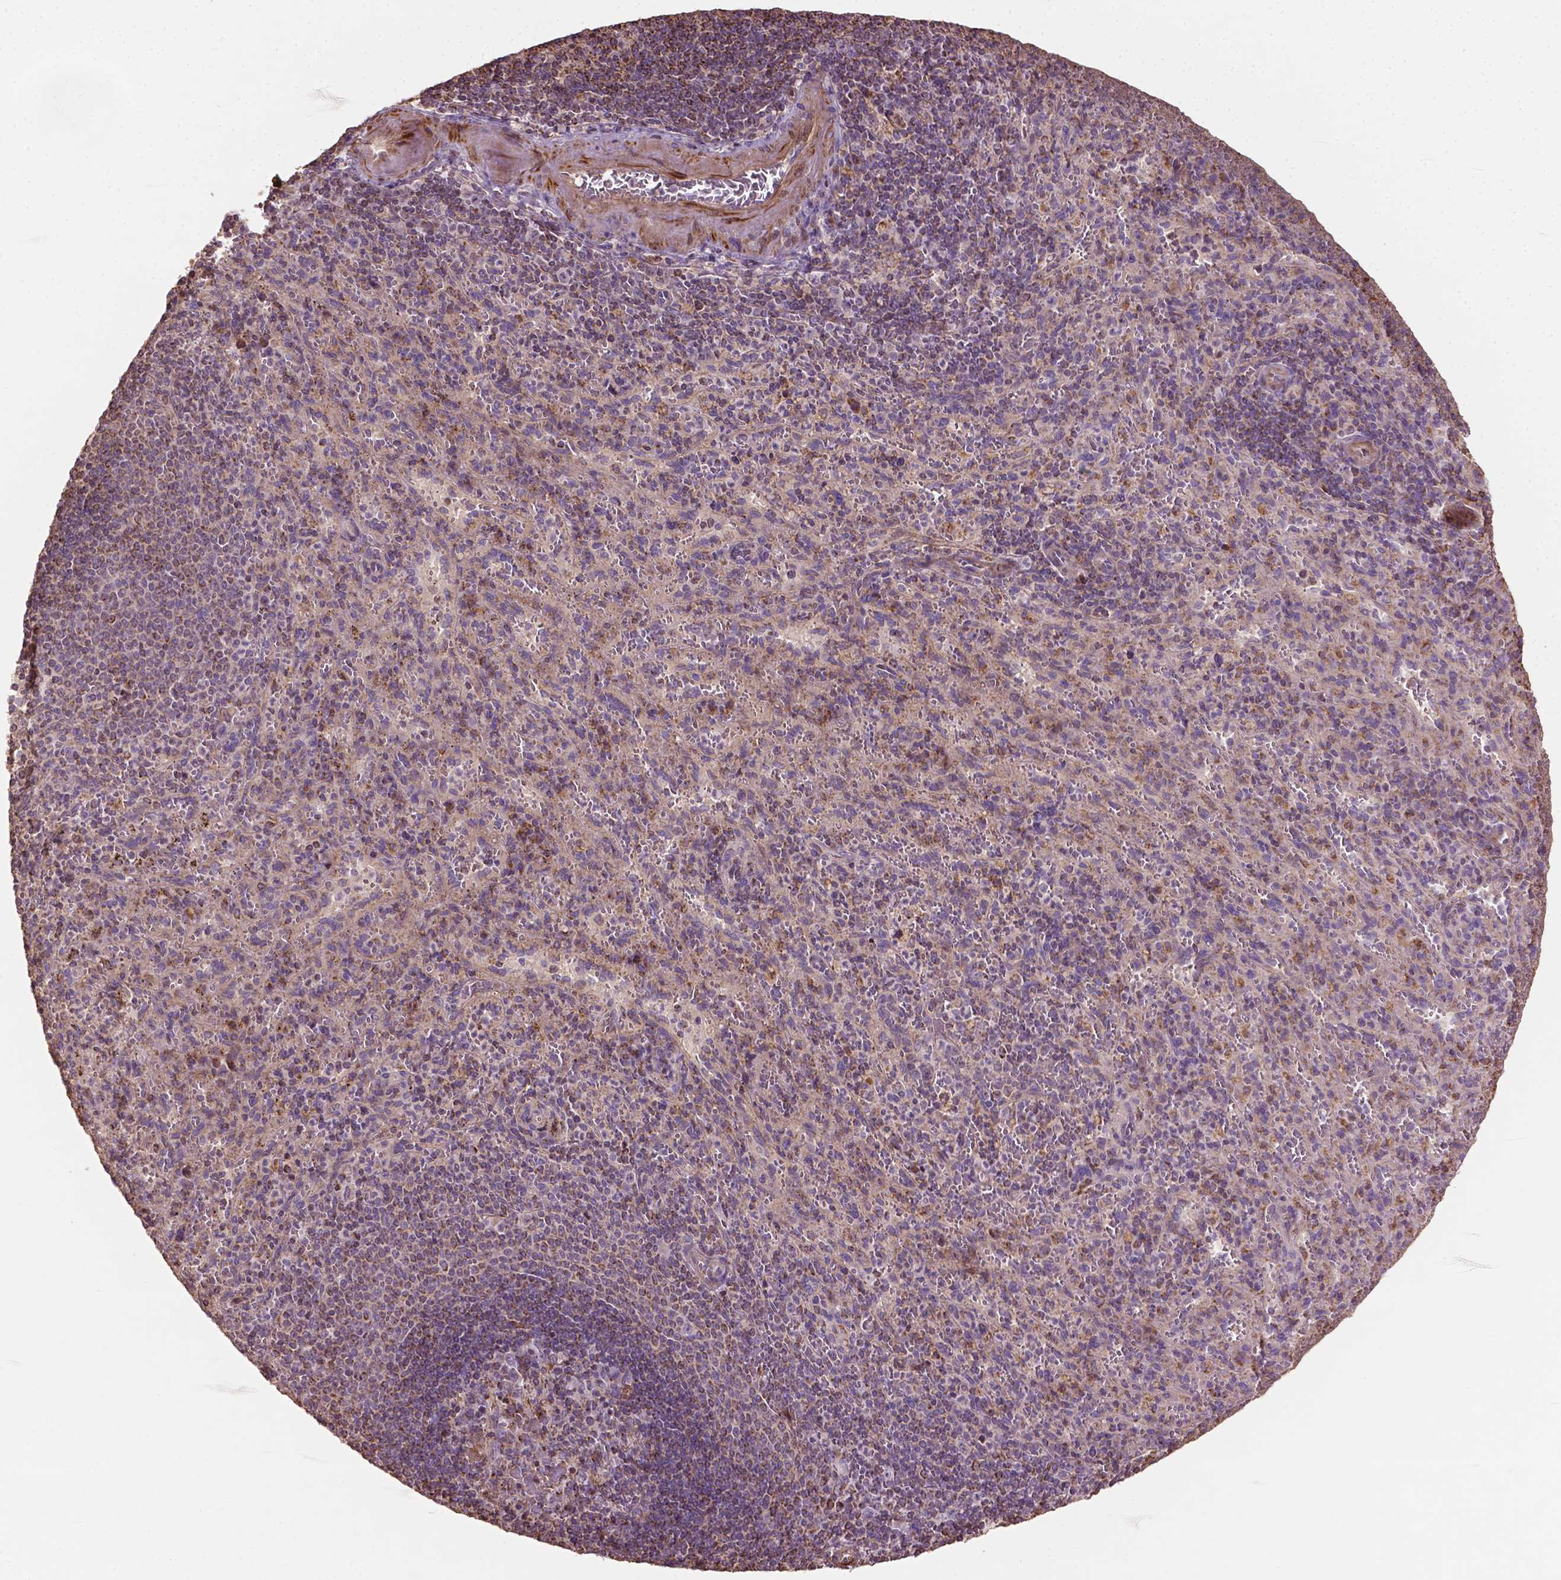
{"staining": {"intensity": "negative", "quantity": "none", "location": "none"}, "tissue": "spleen", "cell_type": "Cells in red pulp", "image_type": "normal", "snomed": [{"axis": "morphology", "description": "Normal tissue, NOS"}, {"axis": "topography", "description": "Spleen"}], "caption": "This is an immunohistochemistry histopathology image of benign spleen. There is no expression in cells in red pulp.", "gene": "LRR1", "patient": {"sex": "male", "age": 57}}